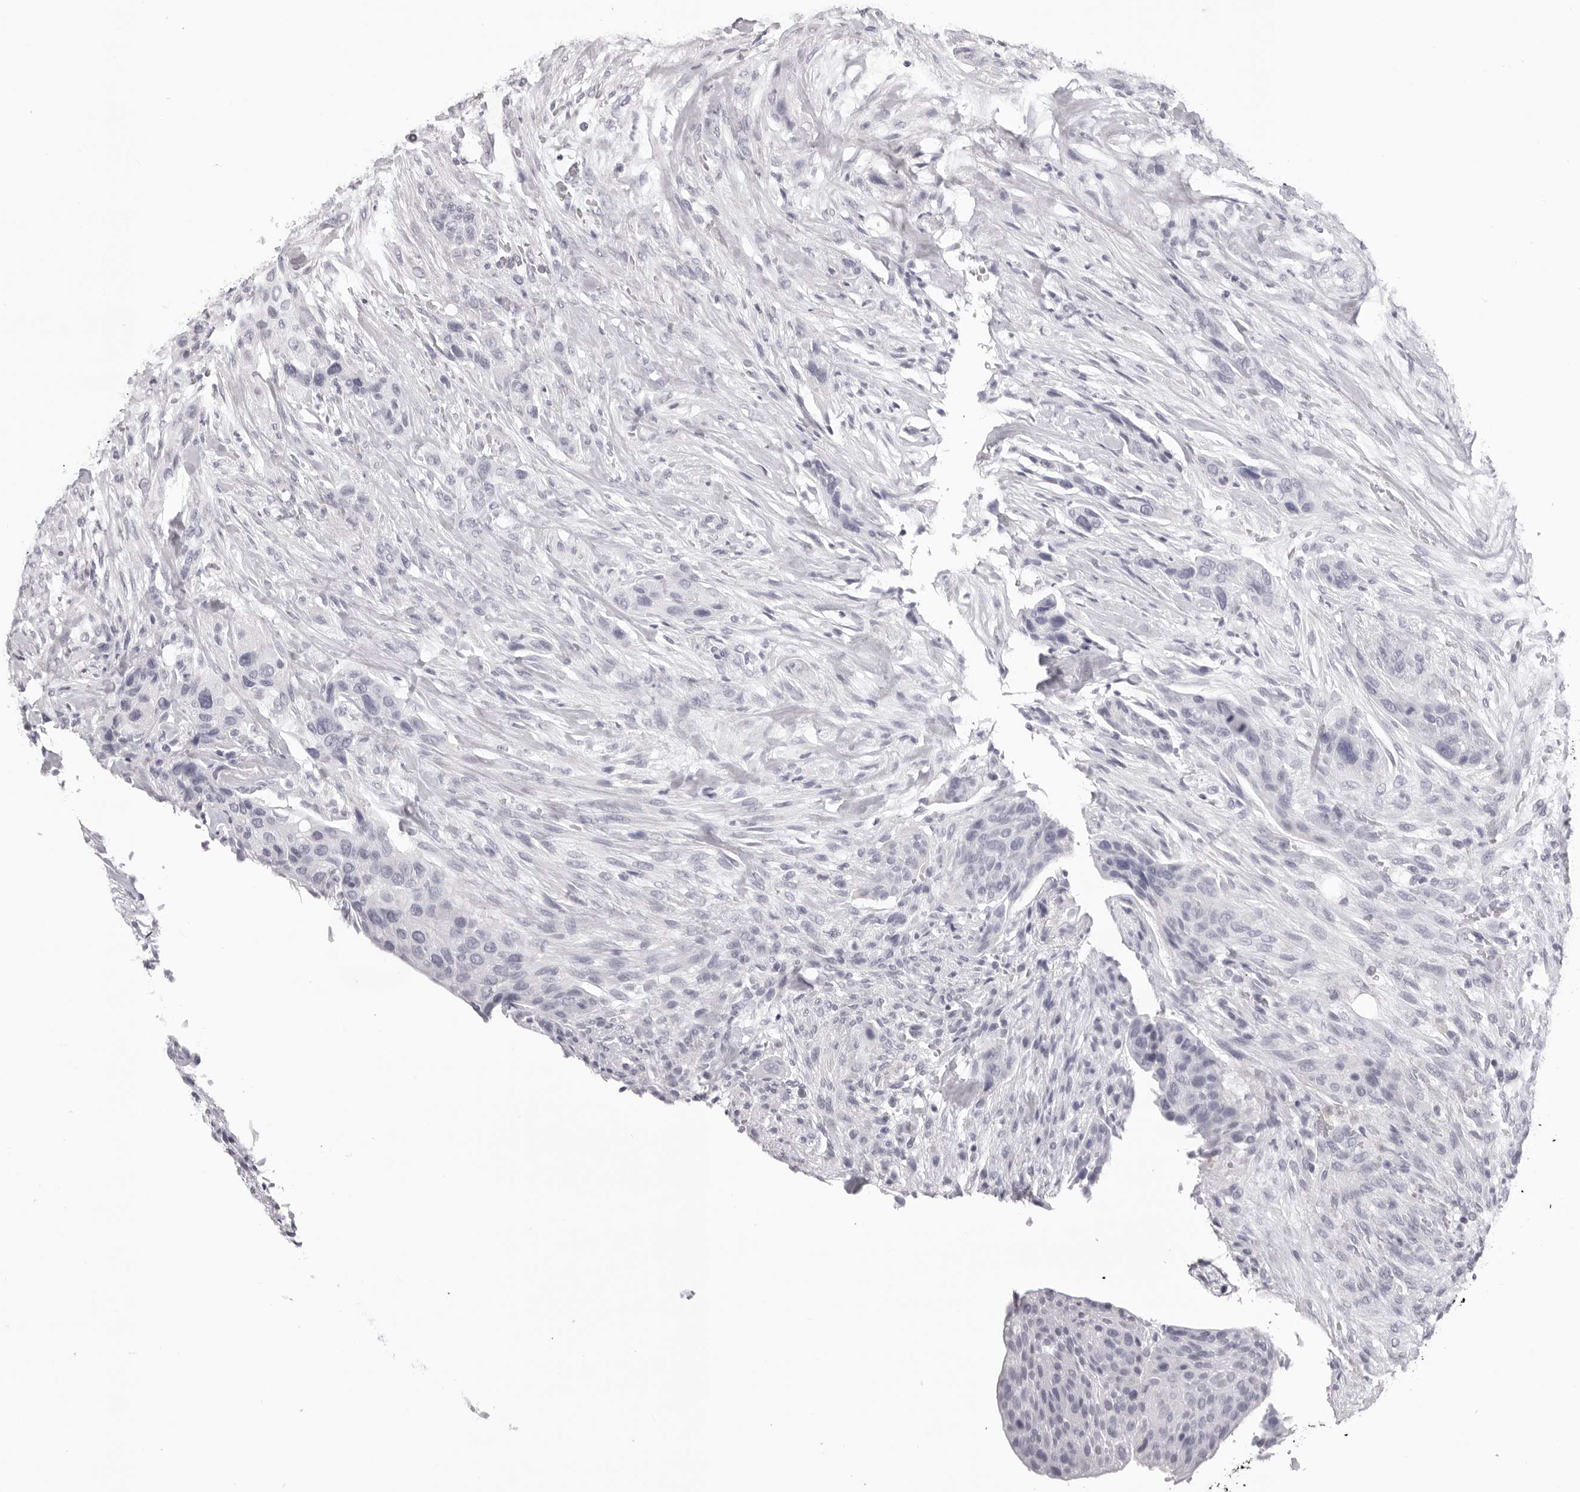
{"staining": {"intensity": "negative", "quantity": "none", "location": "none"}, "tissue": "urothelial cancer", "cell_type": "Tumor cells", "image_type": "cancer", "snomed": [{"axis": "morphology", "description": "Urothelial carcinoma, High grade"}, {"axis": "topography", "description": "Urinary bladder"}], "caption": "Tumor cells show no significant expression in urothelial carcinoma (high-grade). Nuclei are stained in blue.", "gene": "CST1", "patient": {"sex": "male", "age": 35}}